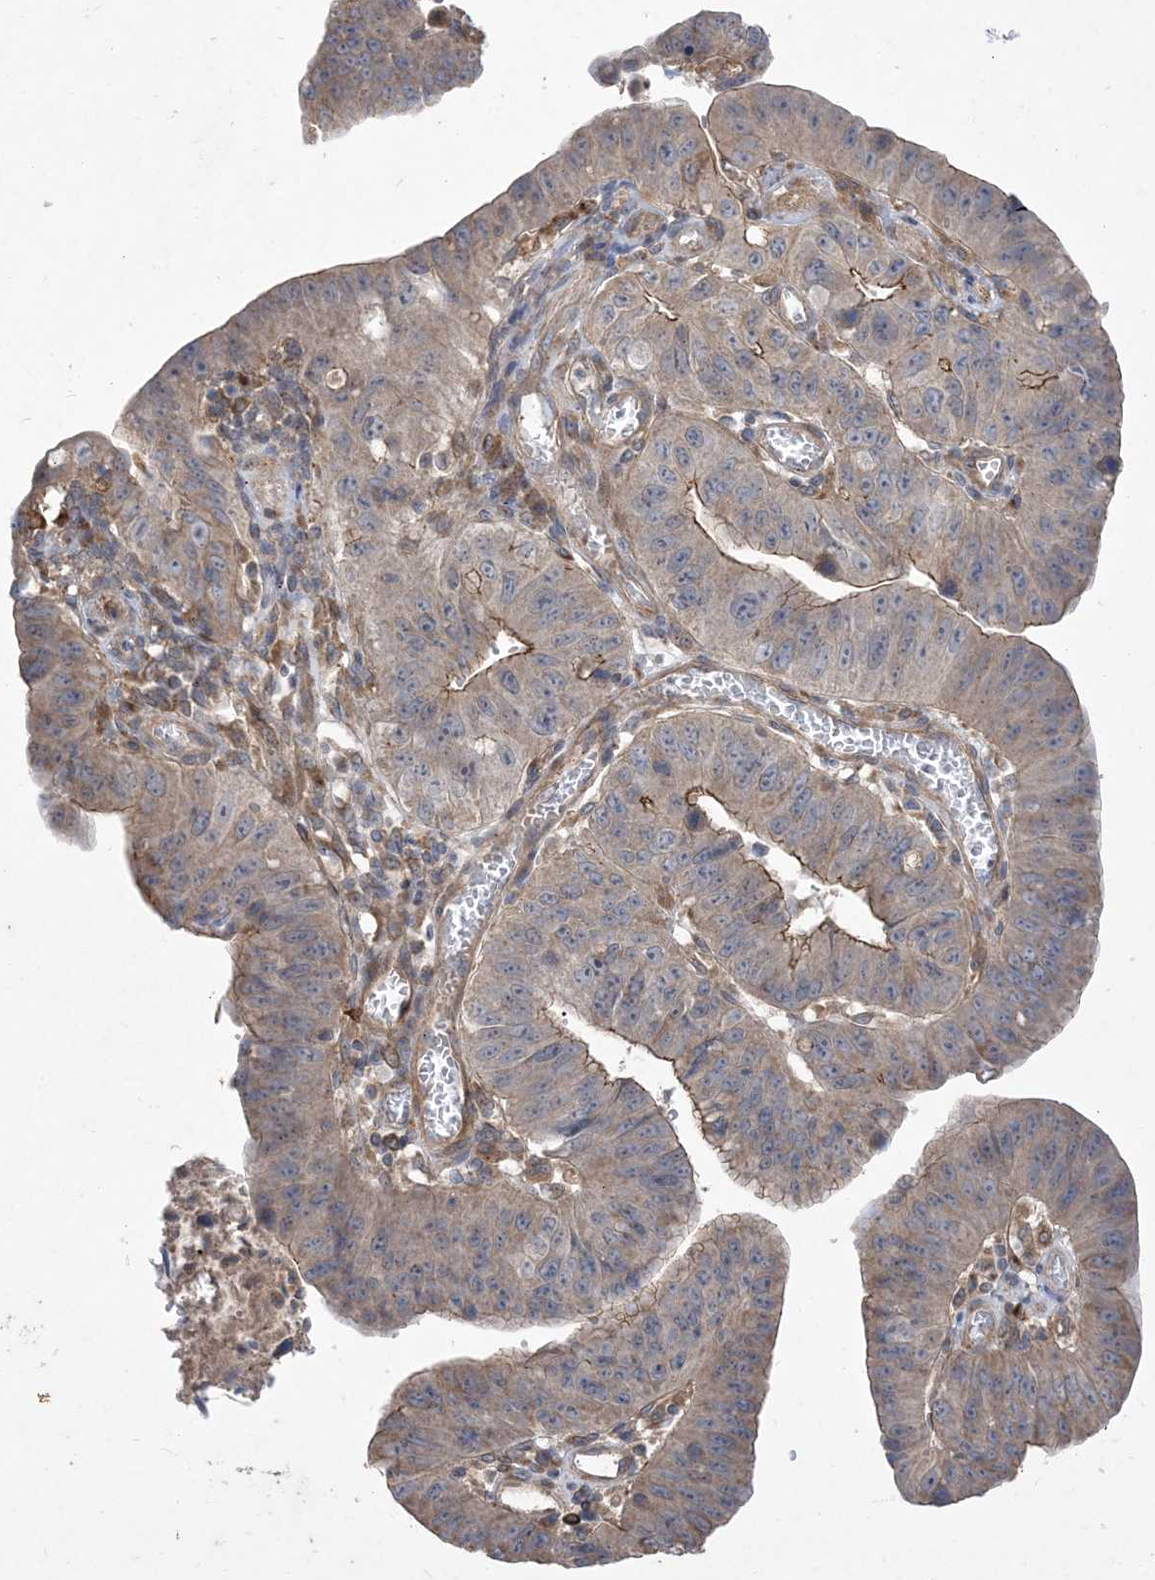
{"staining": {"intensity": "moderate", "quantity": "<25%", "location": "cytoplasmic/membranous"}, "tissue": "stomach cancer", "cell_type": "Tumor cells", "image_type": "cancer", "snomed": [{"axis": "morphology", "description": "Adenocarcinoma, NOS"}, {"axis": "topography", "description": "Stomach"}], "caption": "A high-resolution micrograph shows immunohistochemistry (IHC) staining of stomach cancer, which displays moderate cytoplasmic/membranous expression in about <25% of tumor cells. (DAB IHC with brightfield microscopy, high magnification).", "gene": "MASP2", "patient": {"sex": "male", "age": 59}}